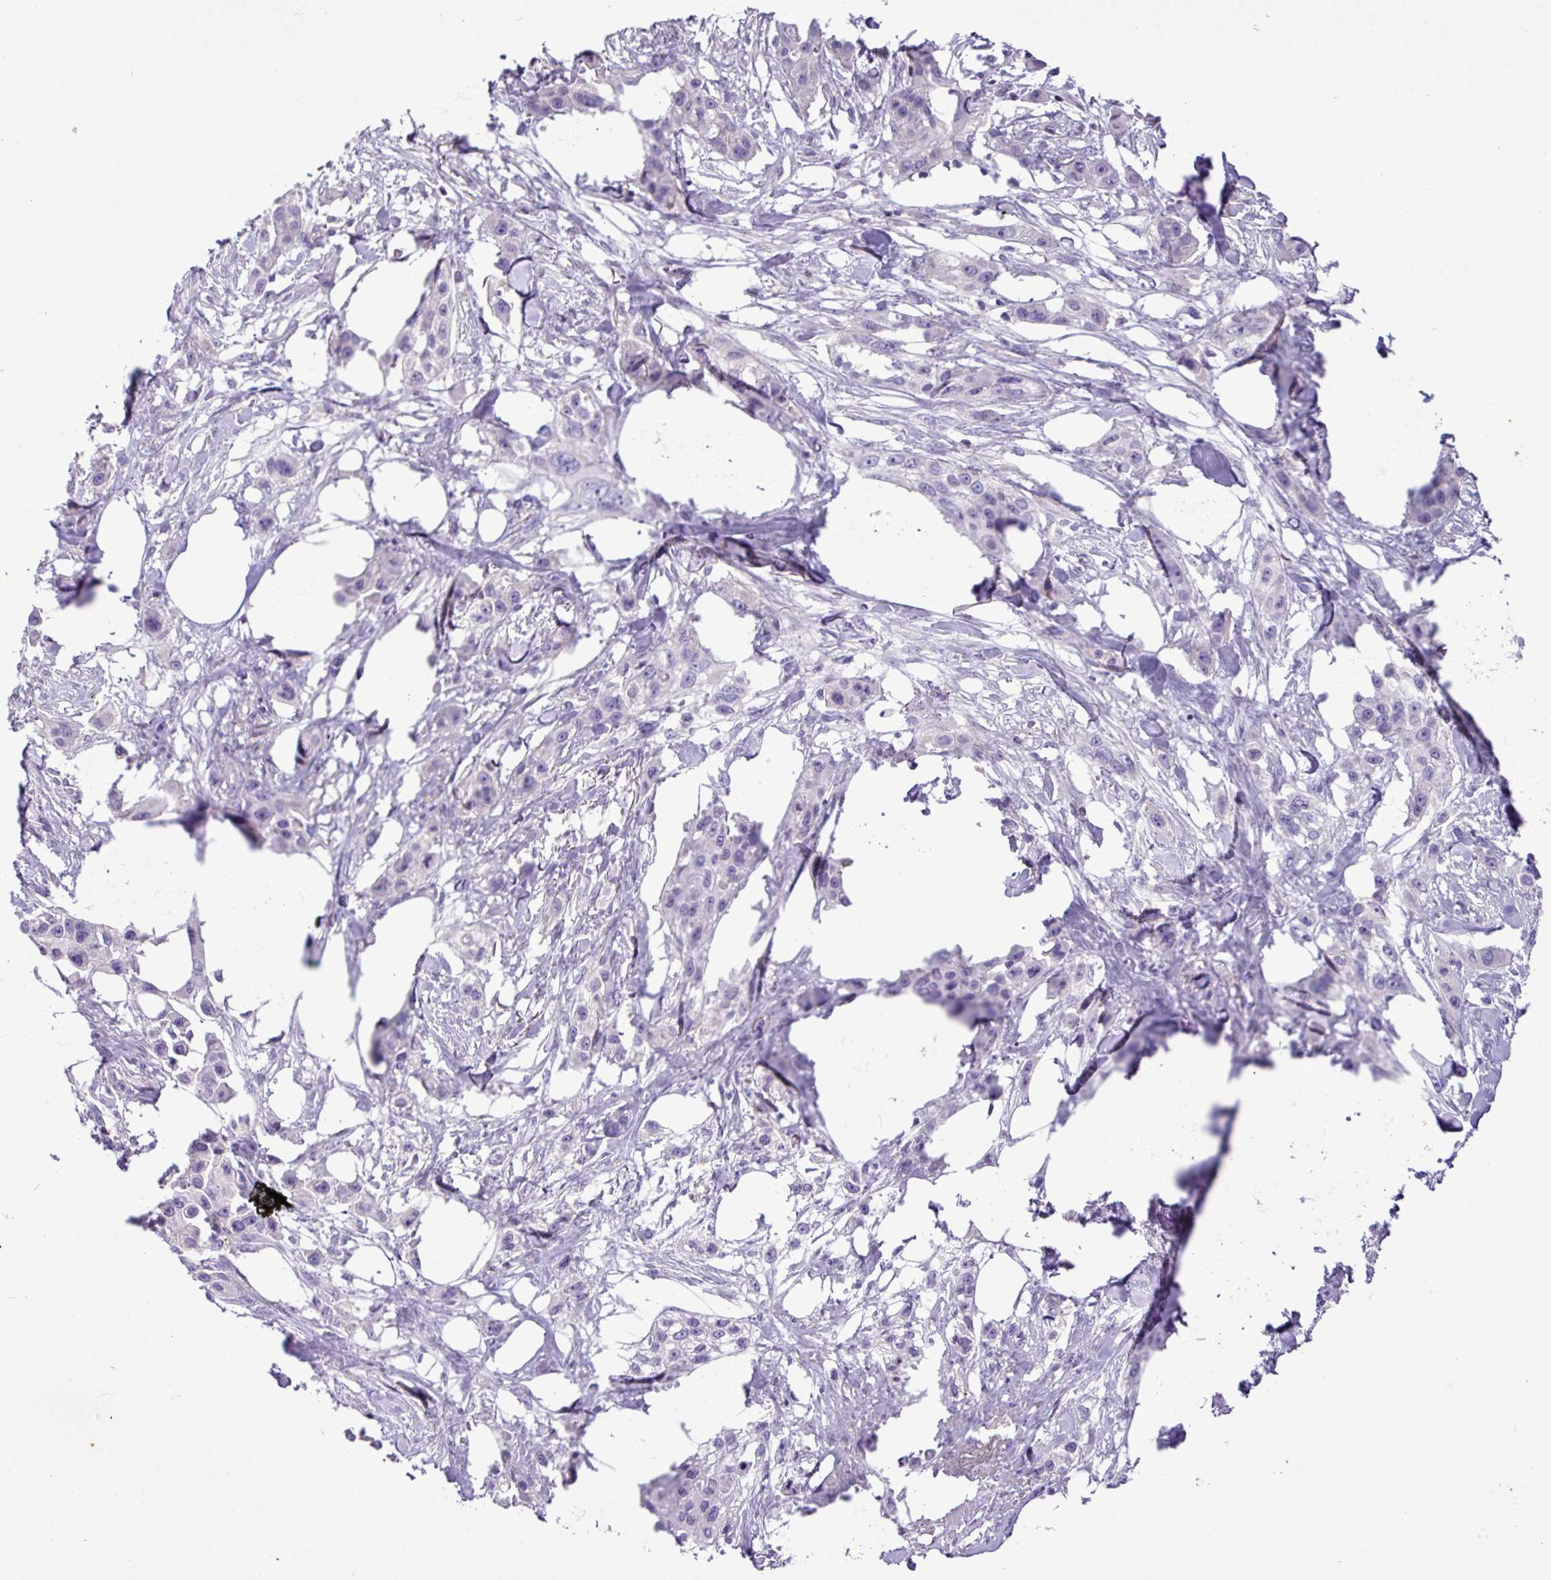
{"staining": {"intensity": "negative", "quantity": "none", "location": "none"}, "tissue": "skin cancer", "cell_type": "Tumor cells", "image_type": "cancer", "snomed": [{"axis": "morphology", "description": "Squamous cell carcinoma, NOS"}, {"axis": "topography", "description": "Skin"}], "caption": "Tumor cells are negative for brown protein staining in skin cancer.", "gene": "ZNF334", "patient": {"sex": "male", "age": 63}}